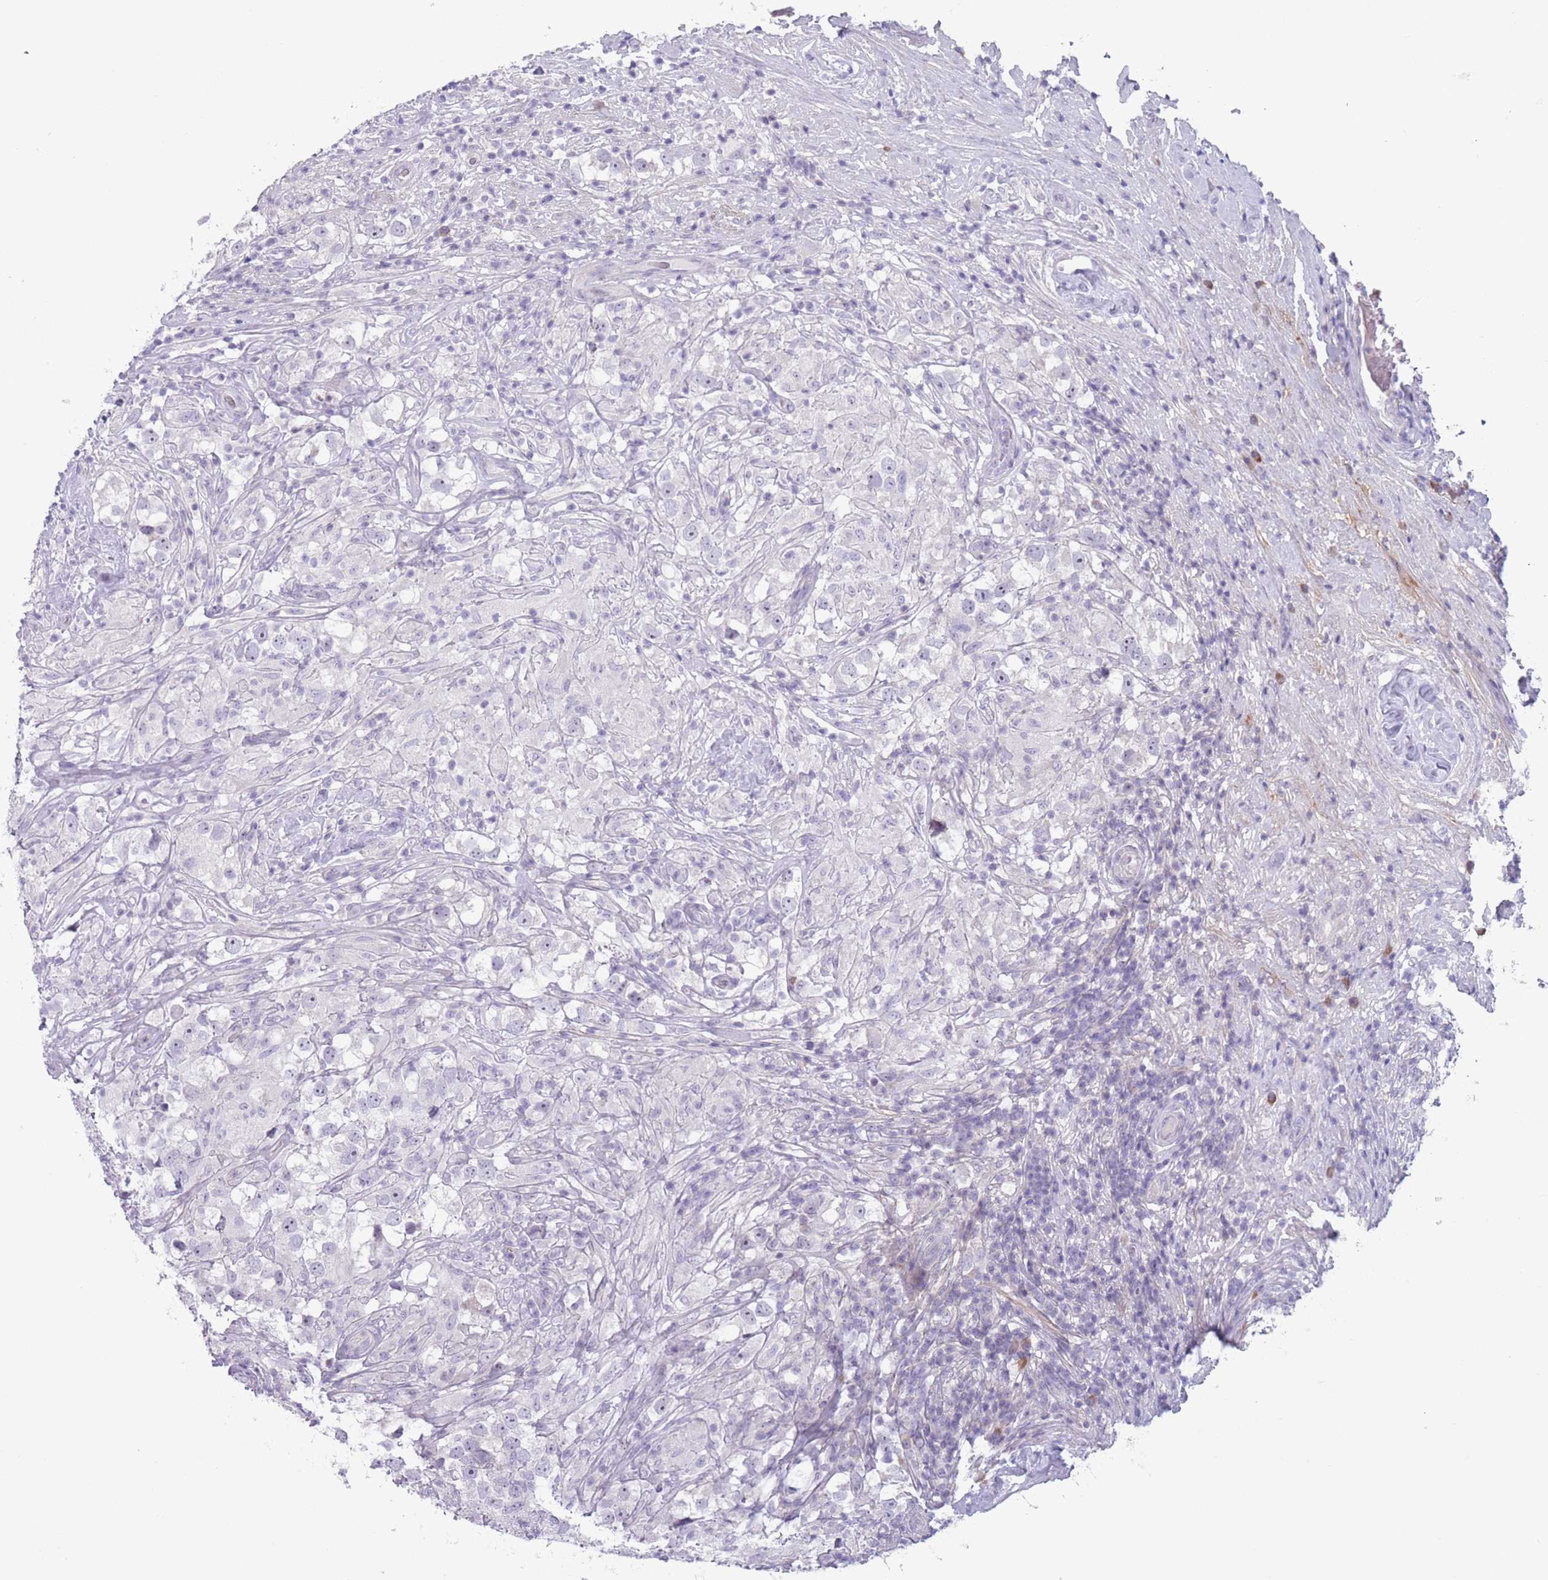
{"staining": {"intensity": "negative", "quantity": "none", "location": "none"}, "tissue": "testis cancer", "cell_type": "Tumor cells", "image_type": "cancer", "snomed": [{"axis": "morphology", "description": "Seminoma, NOS"}, {"axis": "topography", "description": "Testis"}], "caption": "DAB (3,3'-diaminobenzidine) immunohistochemical staining of testis cancer shows no significant positivity in tumor cells. (DAB IHC, high magnification).", "gene": "PAIP2B", "patient": {"sex": "male", "age": 46}}